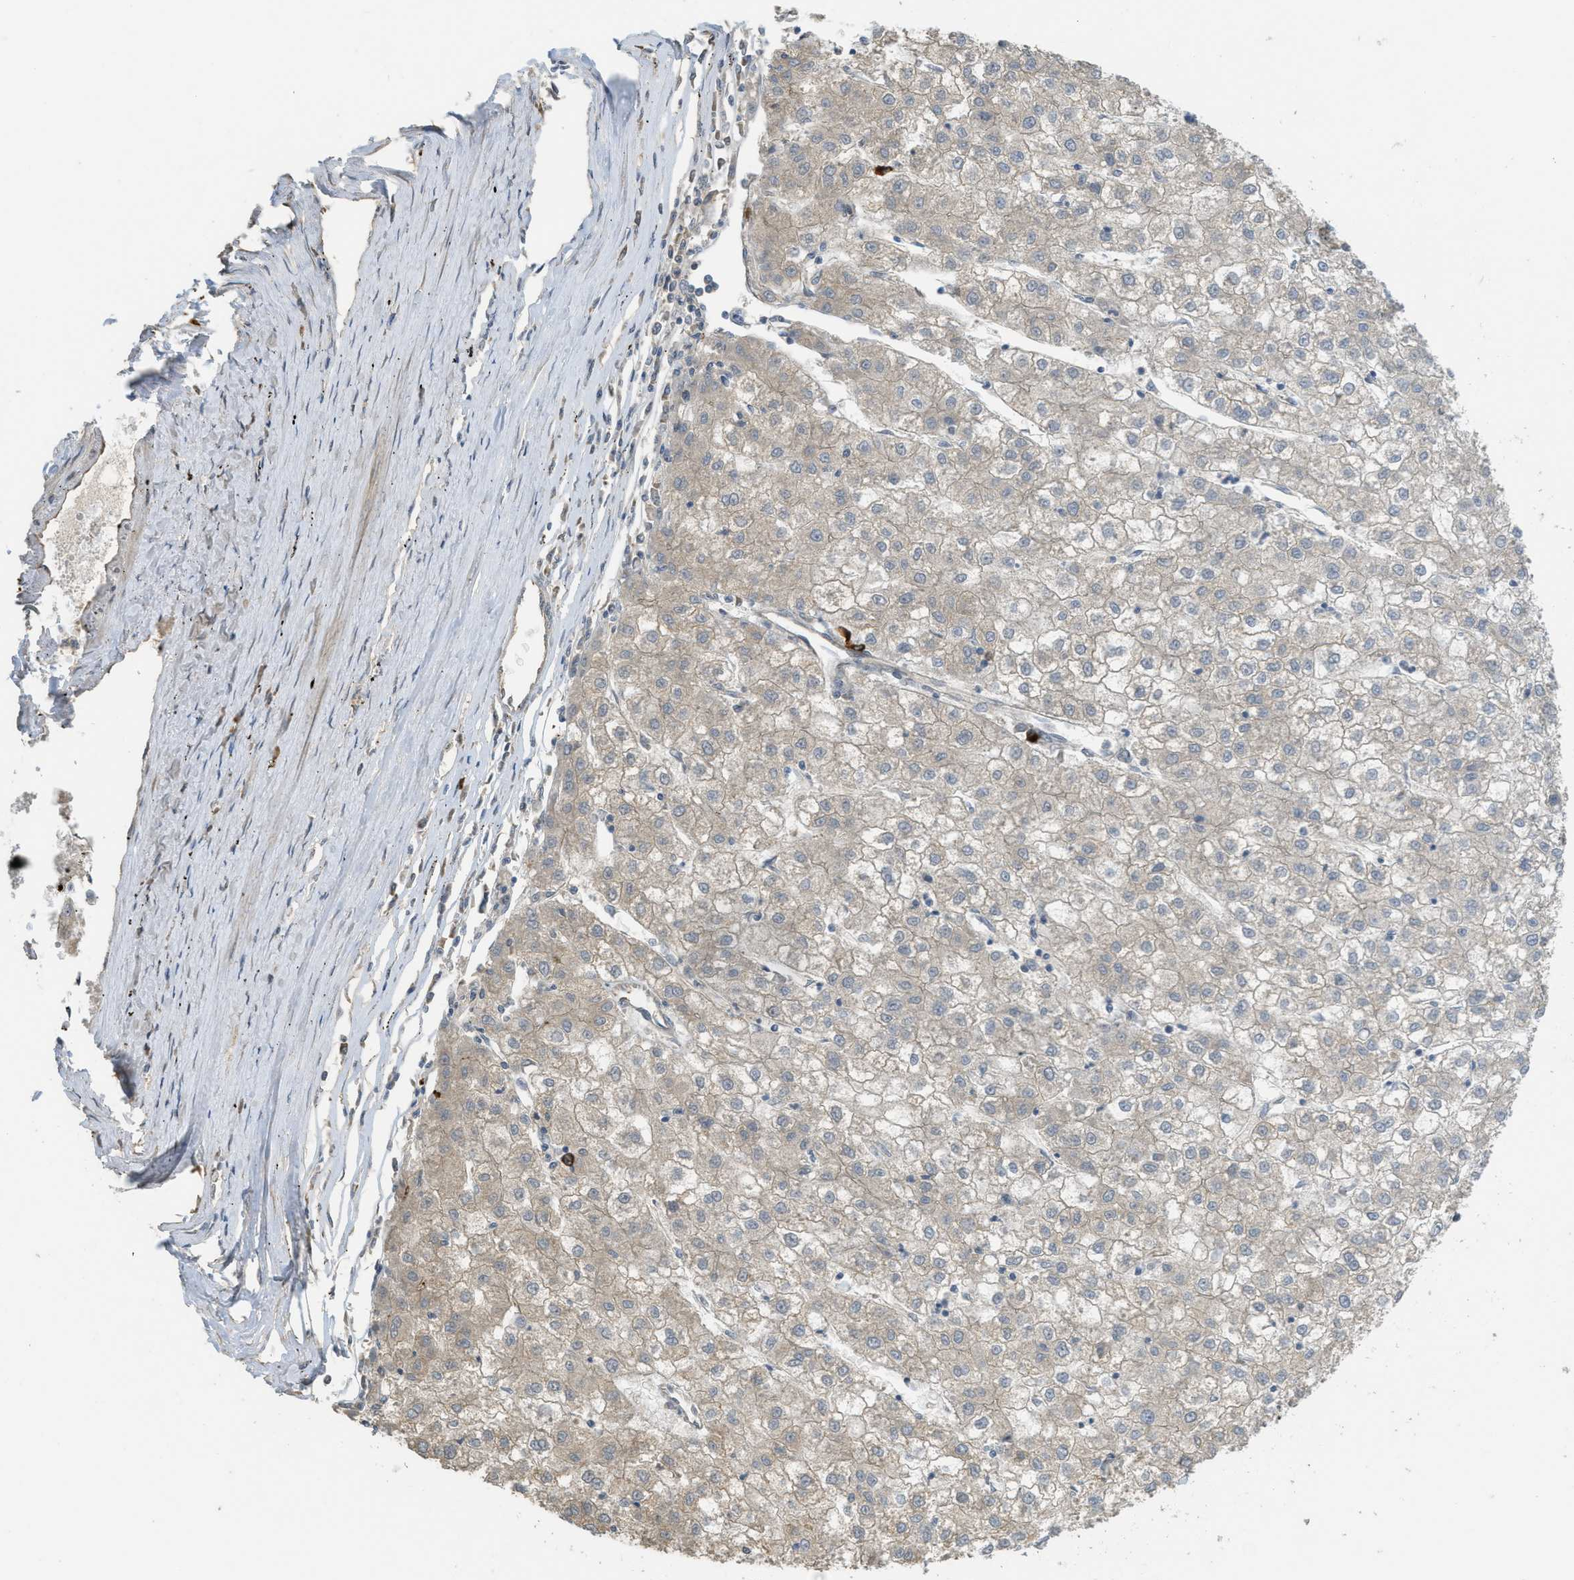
{"staining": {"intensity": "weak", "quantity": ">75%", "location": "cytoplasmic/membranous"}, "tissue": "liver cancer", "cell_type": "Tumor cells", "image_type": "cancer", "snomed": [{"axis": "morphology", "description": "Carcinoma, Hepatocellular, NOS"}, {"axis": "topography", "description": "Liver"}], "caption": "Protein expression analysis of human hepatocellular carcinoma (liver) reveals weak cytoplasmic/membranous staining in approximately >75% of tumor cells.", "gene": "IGF2BP2", "patient": {"sex": "male", "age": 72}}